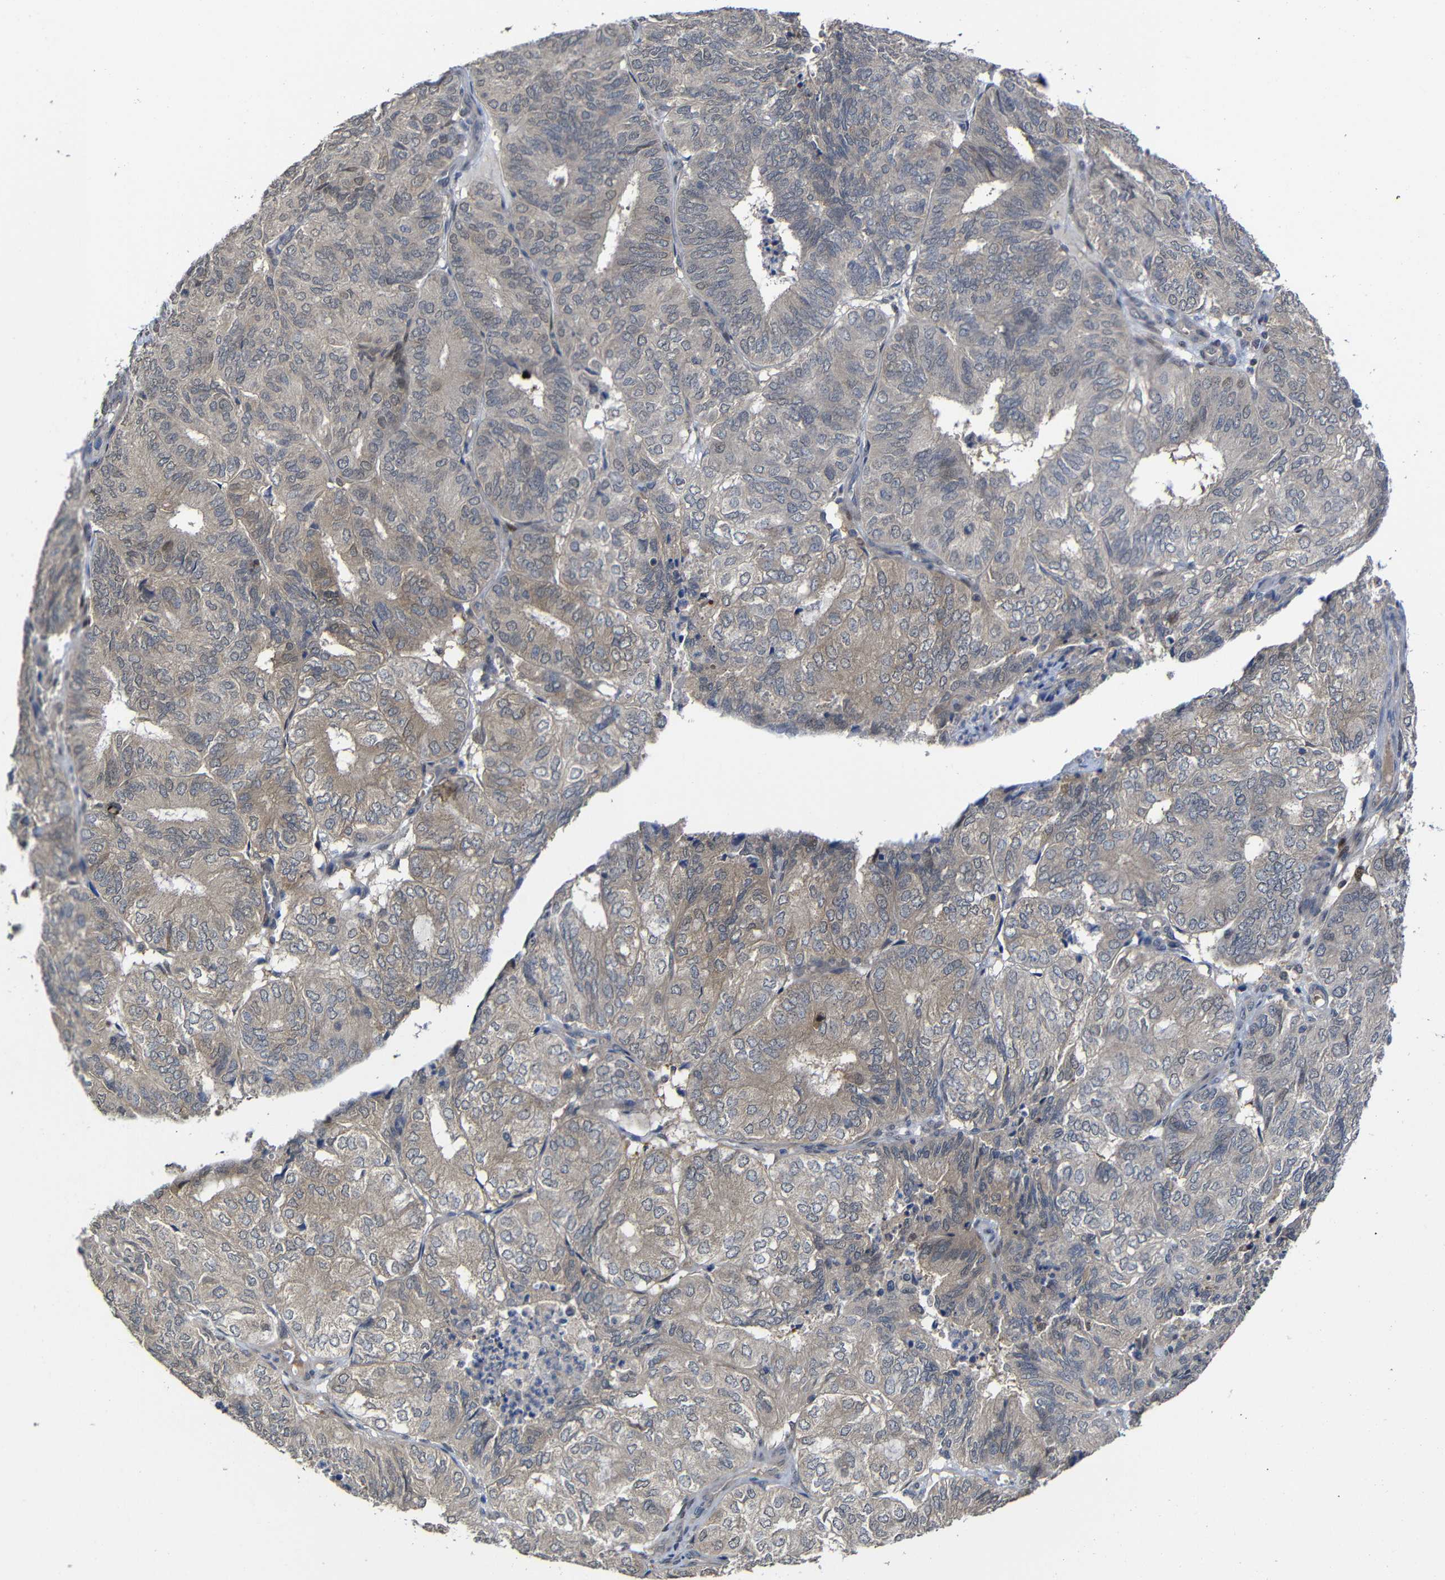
{"staining": {"intensity": "weak", "quantity": "<25%", "location": "cytoplasmic/membranous"}, "tissue": "endometrial cancer", "cell_type": "Tumor cells", "image_type": "cancer", "snomed": [{"axis": "morphology", "description": "Adenocarcinoma, NOS"}, {"axis": "topography", "description": "Uterus"}], "caption": "An immunohistochemistry (IHC) image of endometrial adenocarcinoma is shown. There is no staining in tumor cells of endometrial adenocarcinoma.", "gene": "ATG12", "patient": {"sex": "female", "age": 60}}